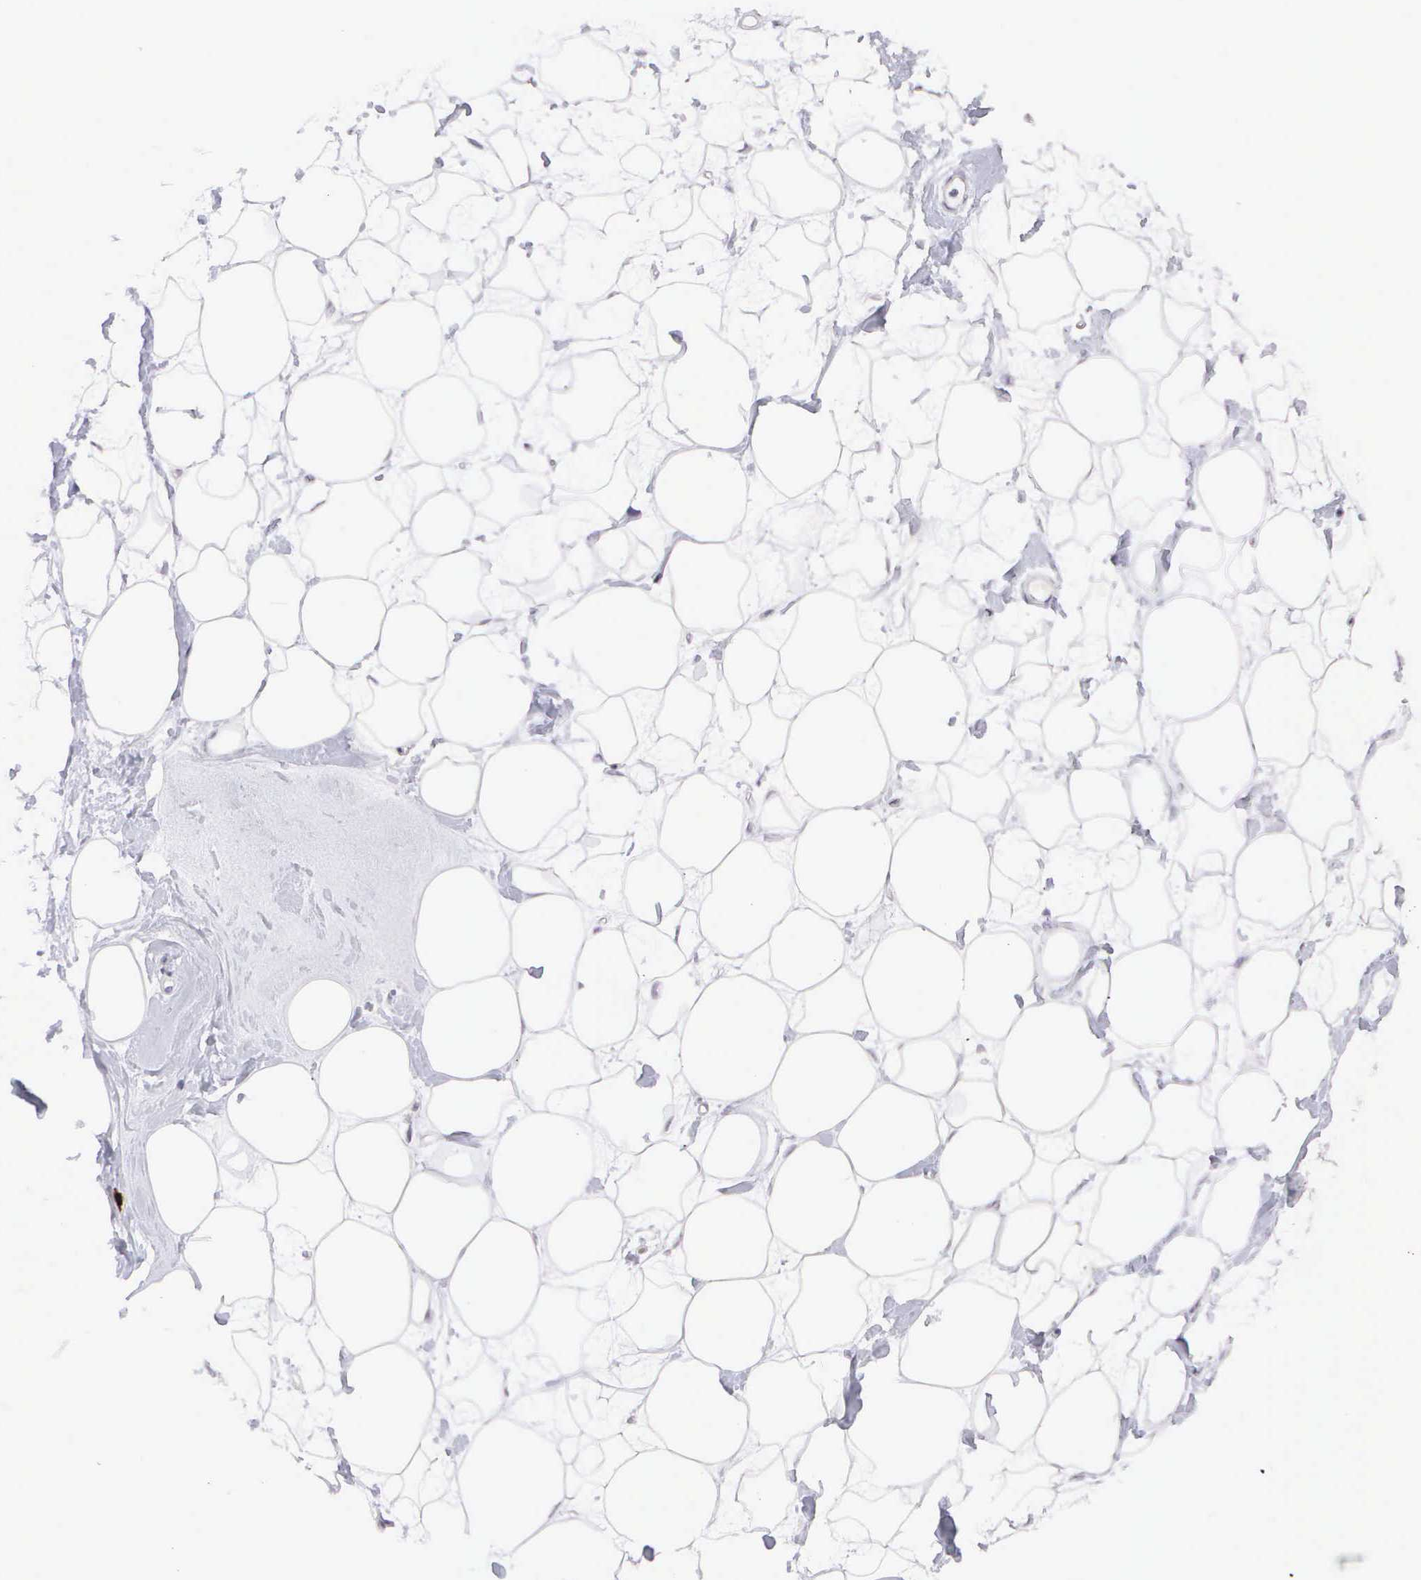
{"staining": {"intensity": "negative", "quantity": "none", "location": "none"}, "tissue": "adipose tissue", "cell_type": "Adipocytes", "image_type": "normal", "snomed": [{"axis": "morphology", "description": "Normal tissue, NOS"}, {"axis": "topography", "description": "Breast"}], "caption": "IHC photomicrograph of unremarkable adipose tissue: human adipose tissue stained with DAB reveals no significant protein staining in adipocytes.", "gene": "CD8A", "patient": {"sex": "female", "age": 44}}